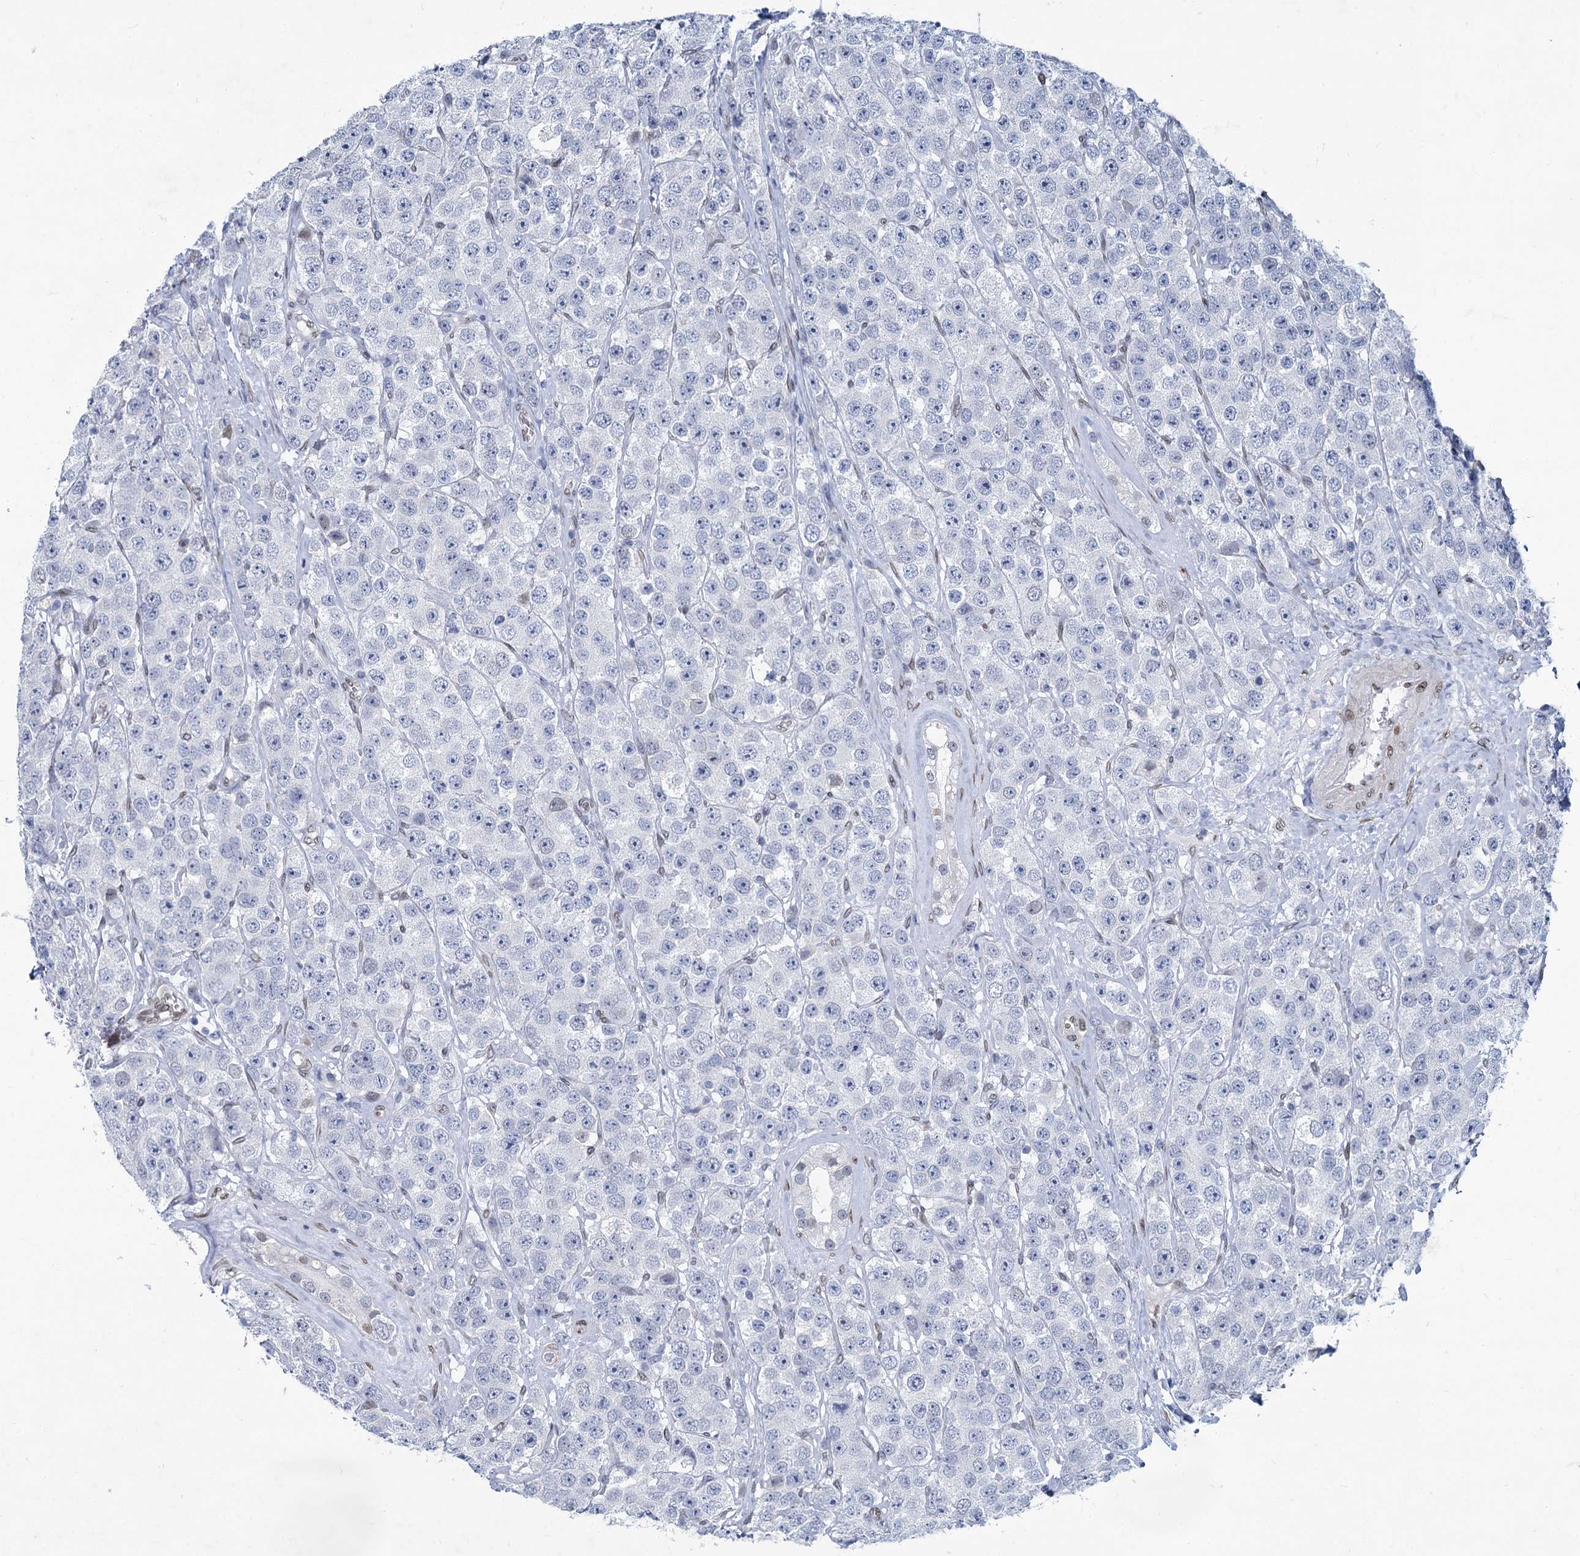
{"staining": {"intensity": "negative", "quantity": "none", "location": "none"}, "tissue": "testis cancer", "cell_type": "Tumor cells", "image_type": "cancer", "snomed": [{"axis": "morphology", "description": "Seminoma, NOS"}, {"axis": "topography", "description": "Testis"}], "caption": "IHC of human testis cancer displays no positivity in tumor cells.", "gene": "PRSS35", "patient": {"sex": "male", "age": 28}}